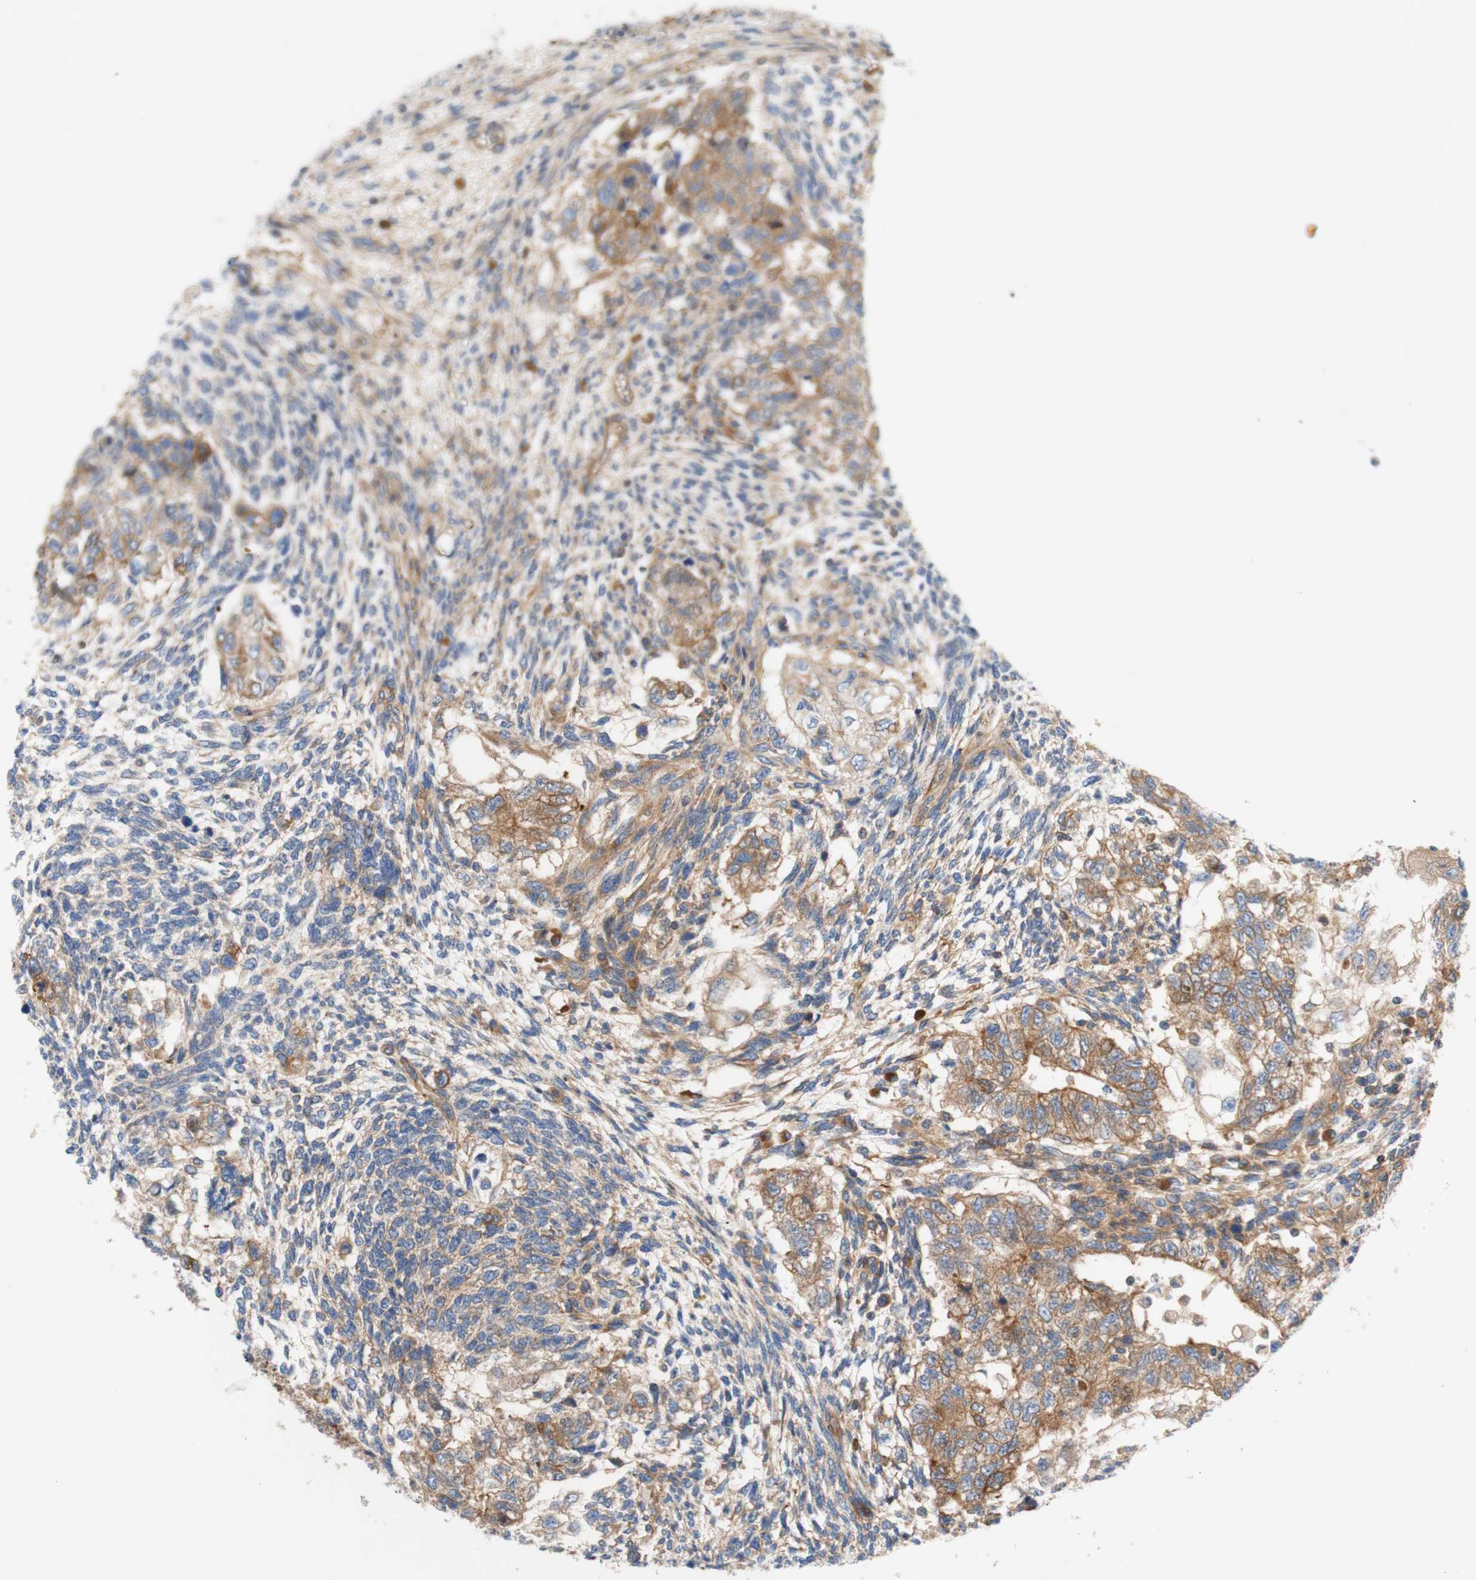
{"staining": {"intensity": "weak", "quantity": ">75%", "location": "cytoplasmic/membranous"}, "tissue": "testis cancer", "cell_type": "Tumor cells", "image_type": "cancer", "snomed": [{"axis": "morphology", "description": "Normal tissue, NOS"}, {"axis": "morphology", "description": "Carcinoma, Embryonal, NOS"}, {"axis": "topography", "description": "Testis"}], "caption": "Brown immunohistochemical staining in testis cancer displays weak cytoplasmic/membranous expression in about >75% of tumor cells. (IHC, brightfield microscopy, high magnification).", "gene": "STOM", "patient": {"sex": "male", "age": 36}}